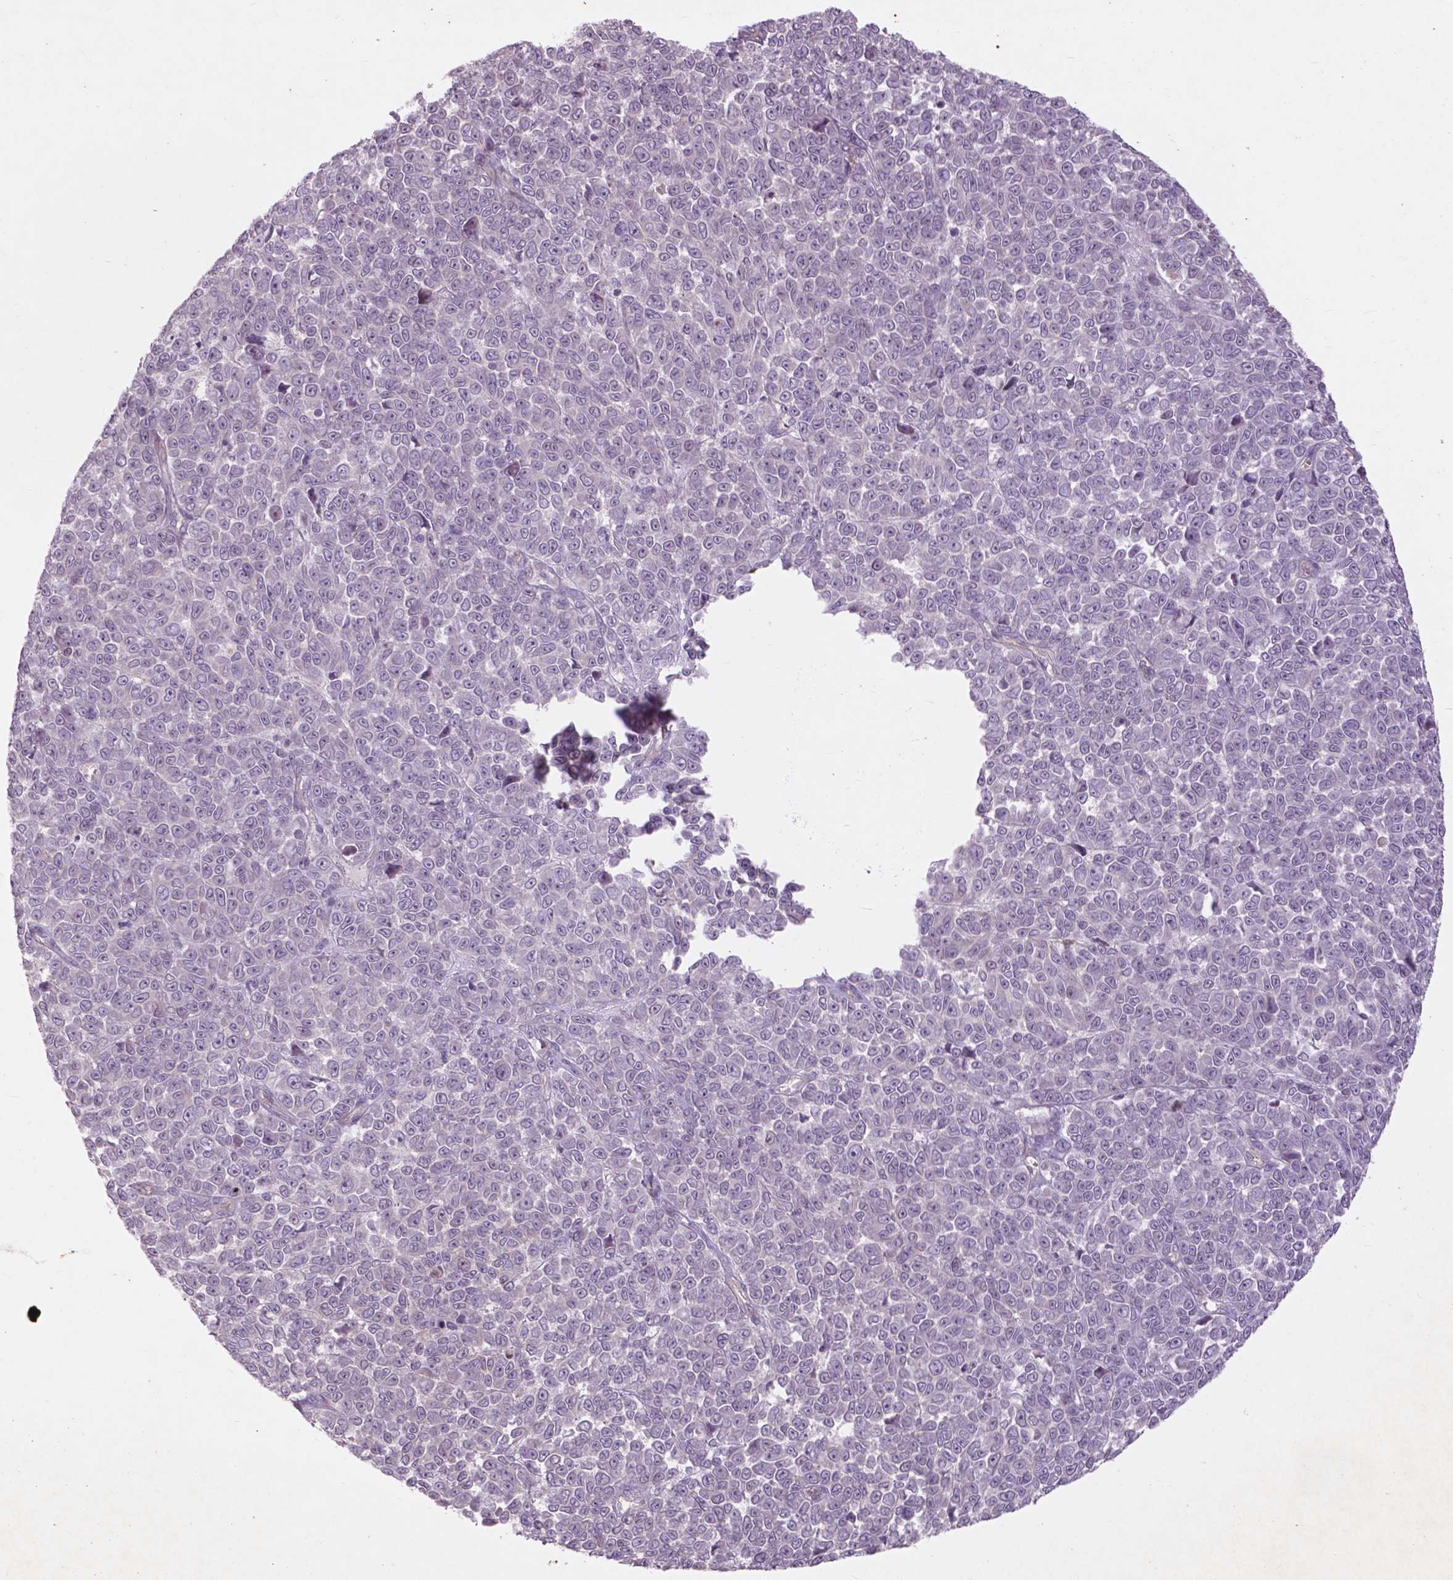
{"staining": {"intensity": "negative", "quantity": "none", "location": "none"}, "tissue": "melanoma", "cell_type": "Tumor cells", "image_type": "cancer", "snomed": [{"axis": "morphology", "description": "Malignant melanoma, NOS"}, {"axis": "topography", "description": "Skin"}], "caption": "This is an immunohistochemistry photomicrograph of melanoma. There is no positivity in tumor cells.", "gene": "RFPL4B", "patient": {"sex": "female", "age": 95}}